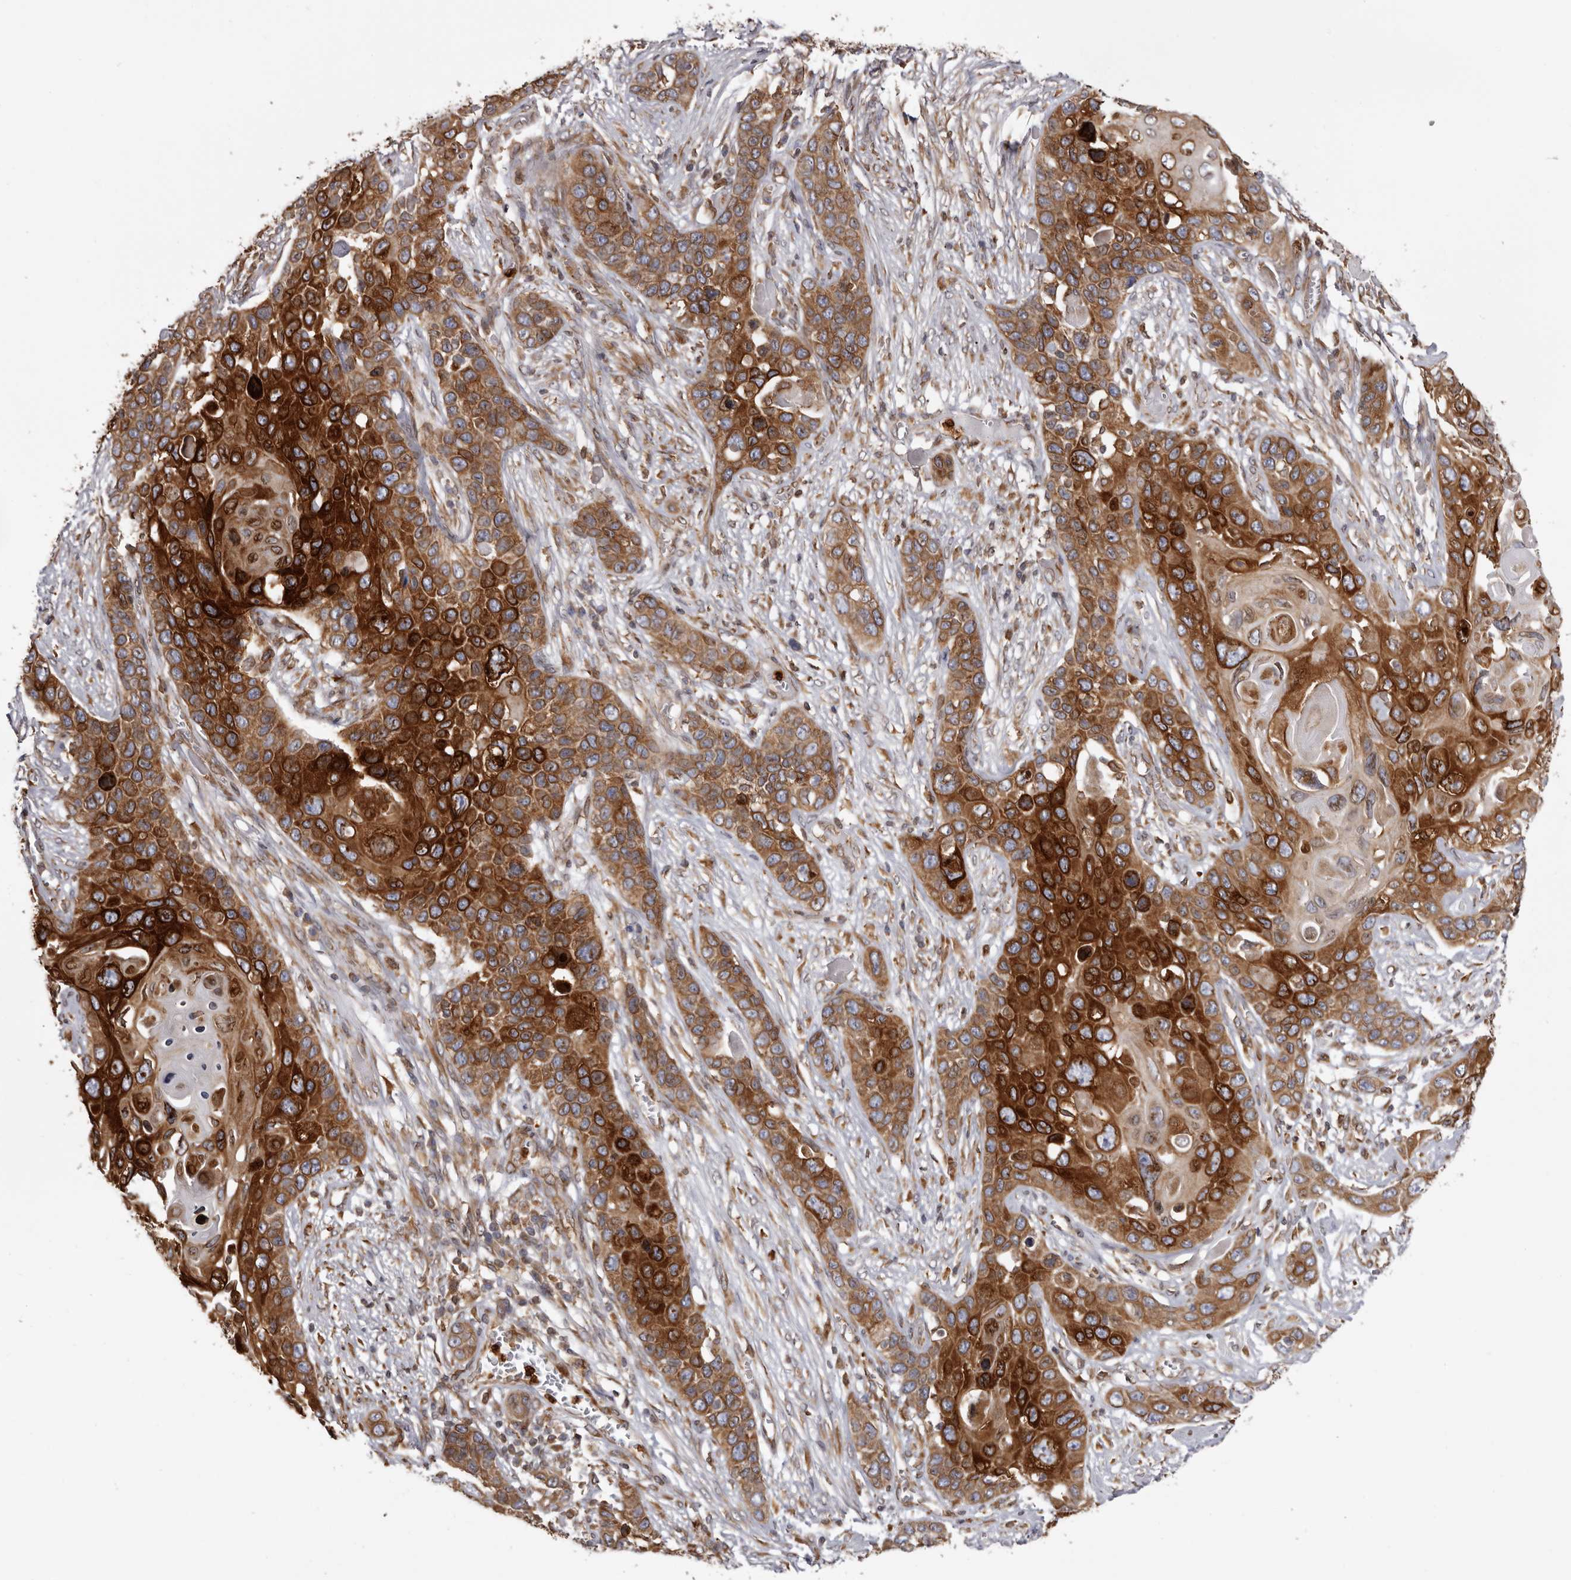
{"staining": {"intensity": "strong", "quantity": ">75%", "location": "cytoplasmic/membranous"}, "tissue": "skin cancer", "cell_type": "Tumor cells", "image_type": "cancer", "snomed": [{"axis": "morphology", "description": "Squamous cell carcinoma, NOS"}, {"axis": "topography", "description": "Skin"}], "caption": "Skin cancer (squamous cell carcinoma) was stained to show a protein in brown. There is high levels of strong cytoplasmic/membranous staining in approximately >75% of tumor cells. The protein of interest is shown in brown color, while the nuclei are stained blue.", "gene": "C4orf3", "patient": {"sex": "male", "age": 55}}